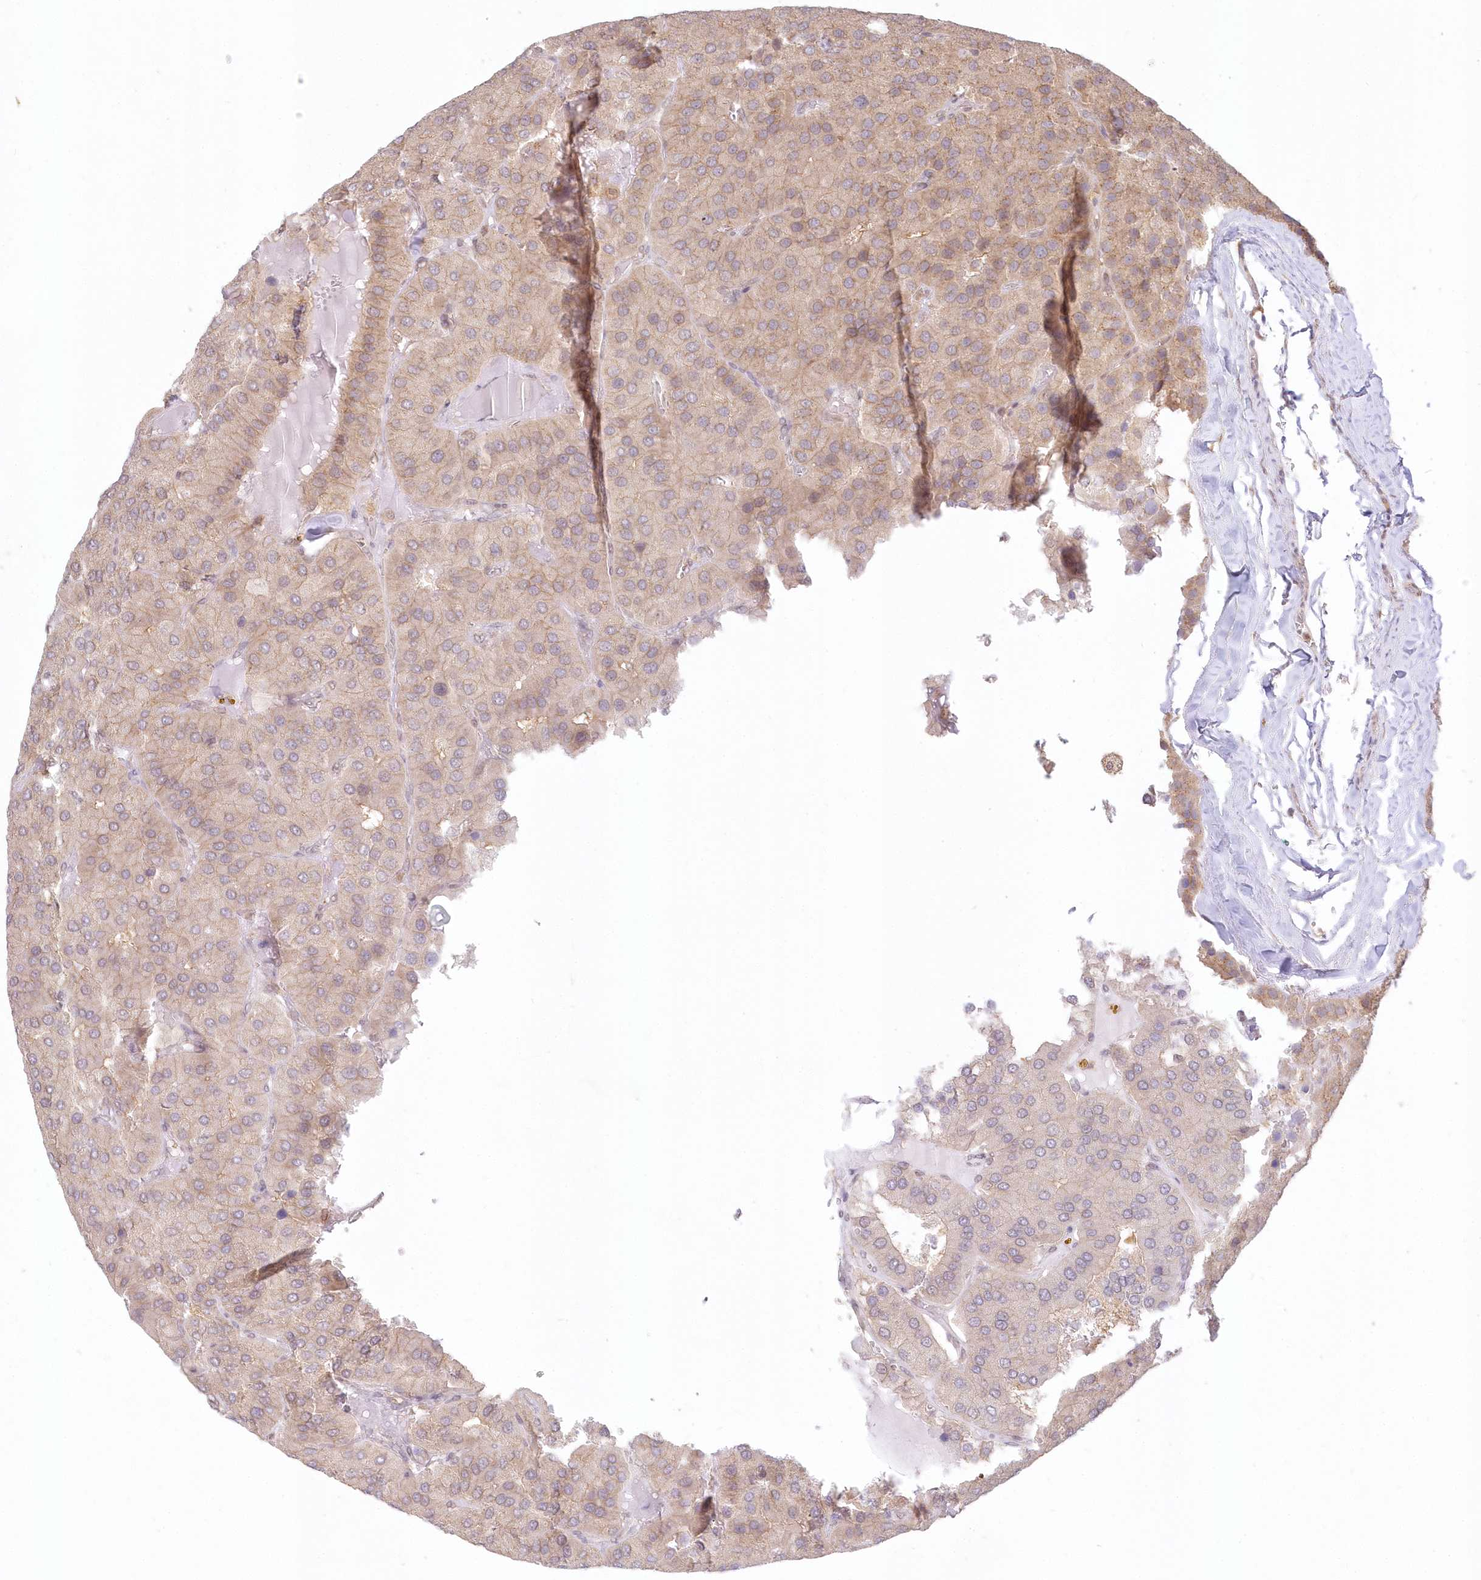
{"staining": {"intensity": "weak", "quantity": ">75%", "location": "cytoplasmic/membranous"}, "tissue": "parathyroid gland", "cell_type": "Glandular cells", "image_type": "normal", "snomed": [{"axis": "morphology", "description": "Normal tissue, NOS"}, {"axis": "morphology", "description": "Adenoma, NOS"}, {"axis": "topography", "description": "Parathyroid gland"}], "caption": "A high-resolution image shows immunohistochemistry (IHC) staining of normal parathyroid gland, which demonstrates weak cytoplasmic/membranous staining in approximately >75% of glandular cells. (DAB = brown stain, brightfield microscopy at high magnification).", "gene": "RNPEP", "patient": {"sex": "female", "age": 86}}